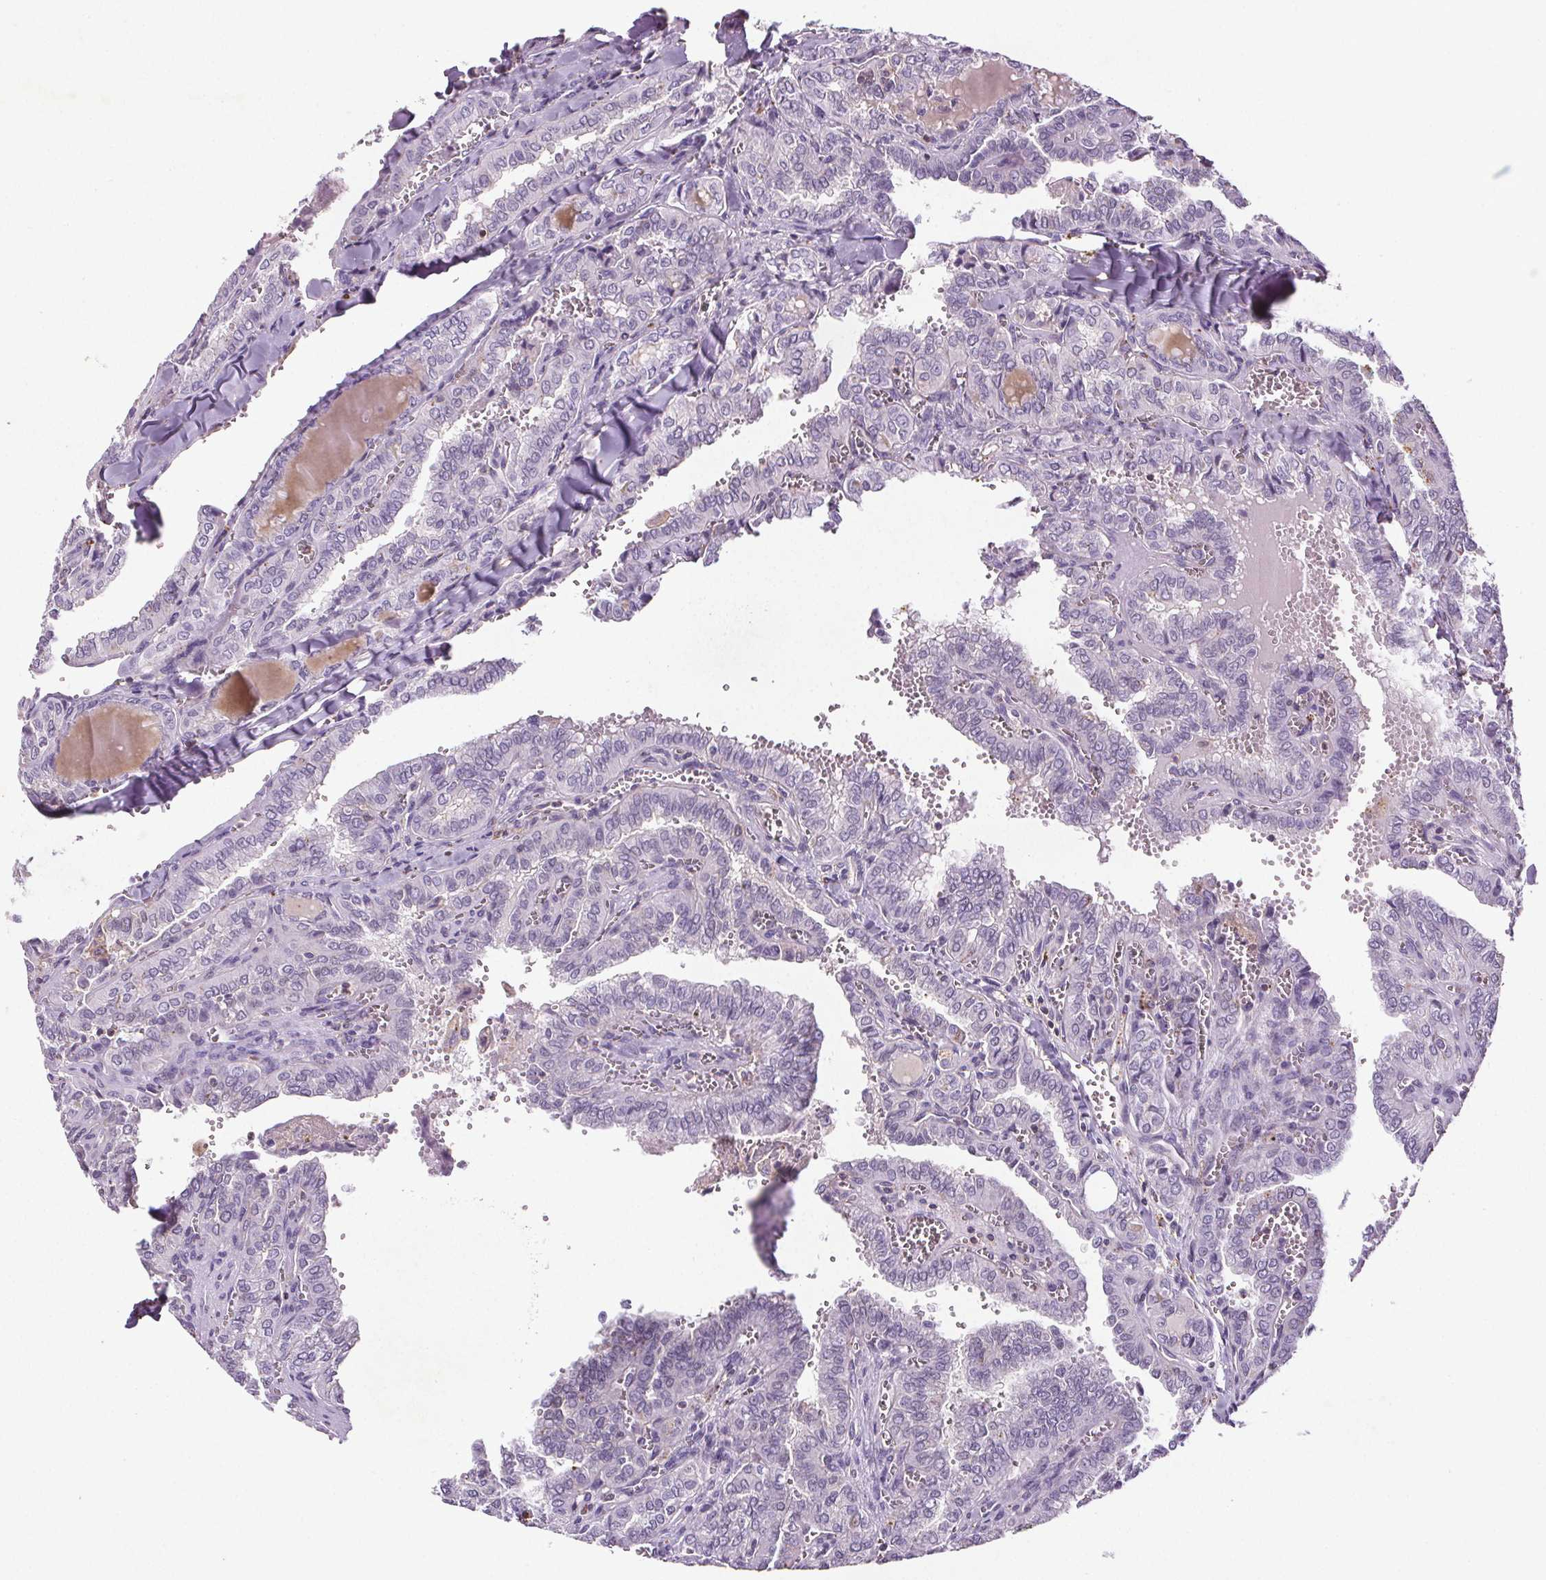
{"staining": {"intensity": "negative", "quantity": "none", "location": "none"}, "tissue": "thyroid cancer", "cell_type": "Tumor cells", "image_type": "cancer", "snomed": [{"axis": "morphology", "description": "Papillary adenocarcinoma, NOS"}, {"axis": "topography", "description": "Thyroid gland"}], "caption": "This is a micrograph of immunohistochemistry (IHC) staining of thyroid cancer, which shows no expression in tumor cells.", "gene": "C19orf84", "patient": {"sex": "female", "age": 41}}